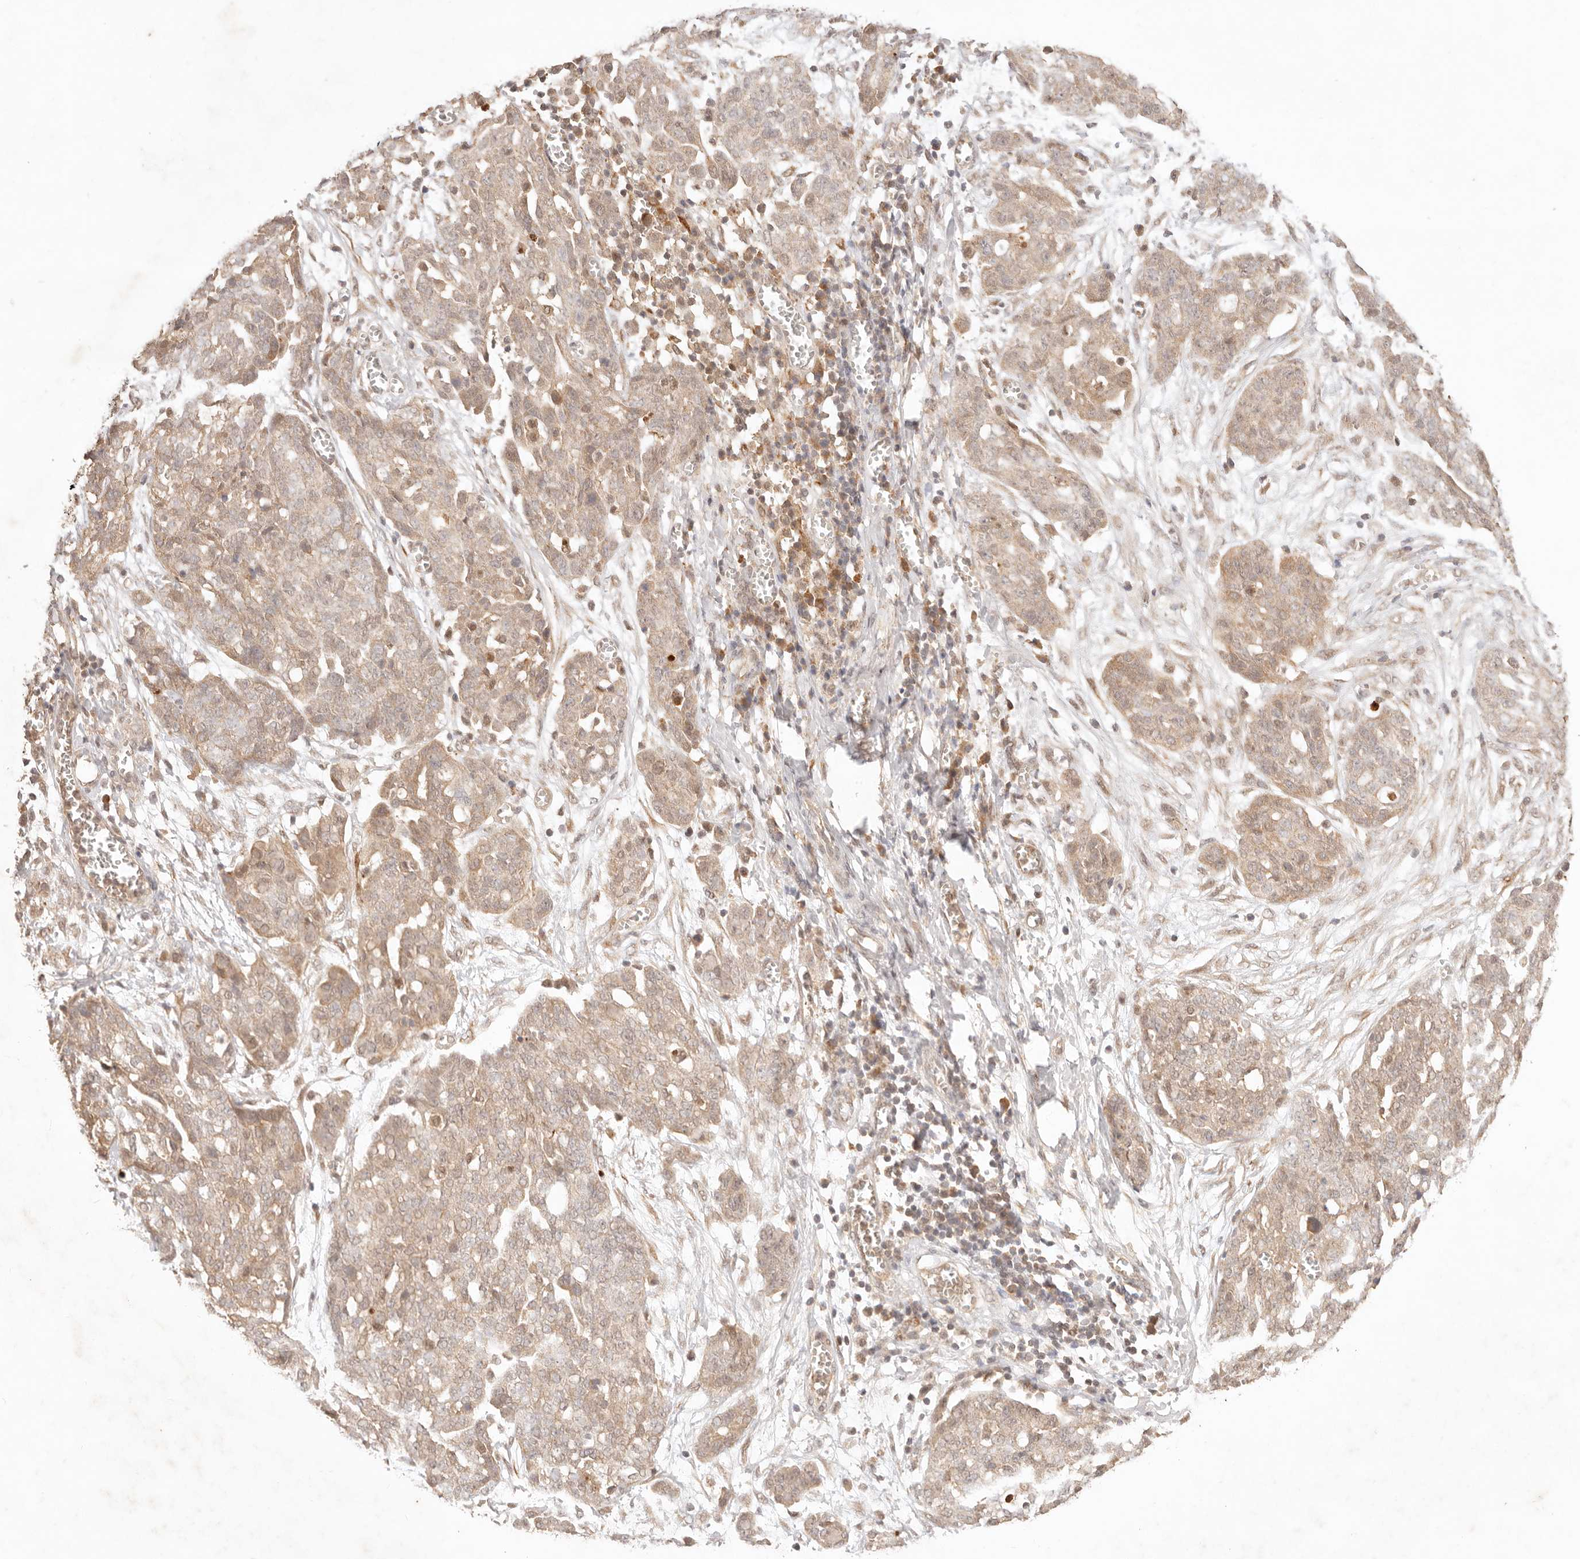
{"staining": {"intensity": "weak", "quantity": ">75%", "location": "cytoplasmic/membranous"}, "tissue": "ovarian cancer", "cell_type": "Tumor cells", "image_type": "cancer", "snomed": [{"axis": "morphology", "description": "Cystadenocarcinoma, serous, NOS"}, {"axis": "topography", "description": "Soft tissue"}, {"axis": "topography", "description": "Ovary"}], "caption": "Protein expression analysis of human ovarian serous cystadenocarcinoma reveals weak cytoplasmic/membranous staining in about >75% of tumor cells.", "gene": "TRIM11", "patient": {"sex": "female", "age": 57}}